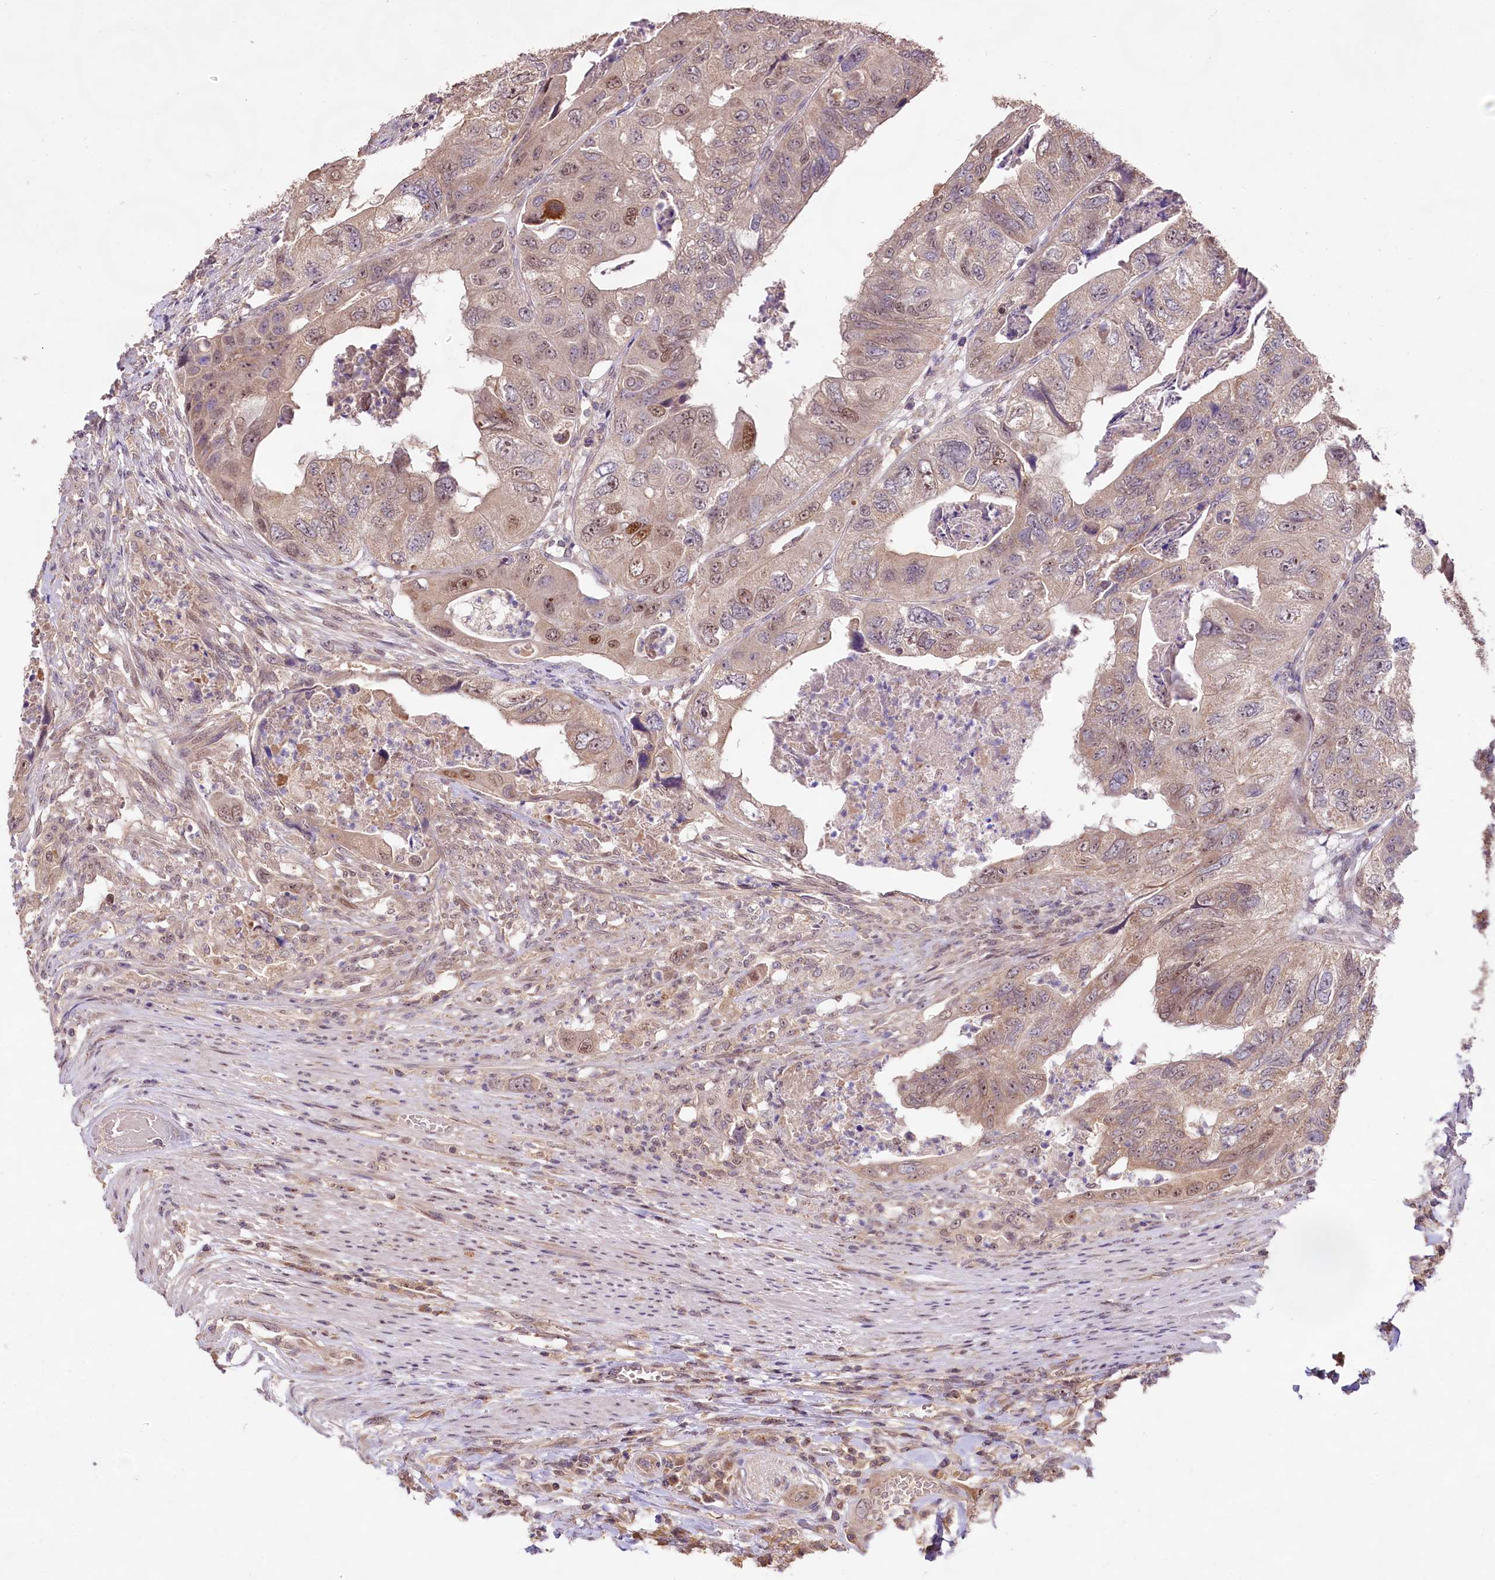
{"staining": {"intensity": "moderate", "quantity": "25%-75%", "location": "nuclear"}, "tissue": "colorectal cancer", "cell_type": "Tumor cells", "image_type": "cancer", "snomed": [{"axis": "morphology", "description": "Adenocarcinoma, NOS"}, {"axis": "topography", "description": "Rectum"}], "caption": "Immunohistochemical staining of human colorectal adenocarcinoma demonstrates medium levels of moderate nuclear protein staining in about 25%-75% of tumor cells. (Stains: DAB (3,3'-diaminobenzidine) in brown, nuclei in blue, Microscopy: brightfield microscopy at high magnification).", "gene": "RRP8", "patient": {"sex": "male", "age": 63}}